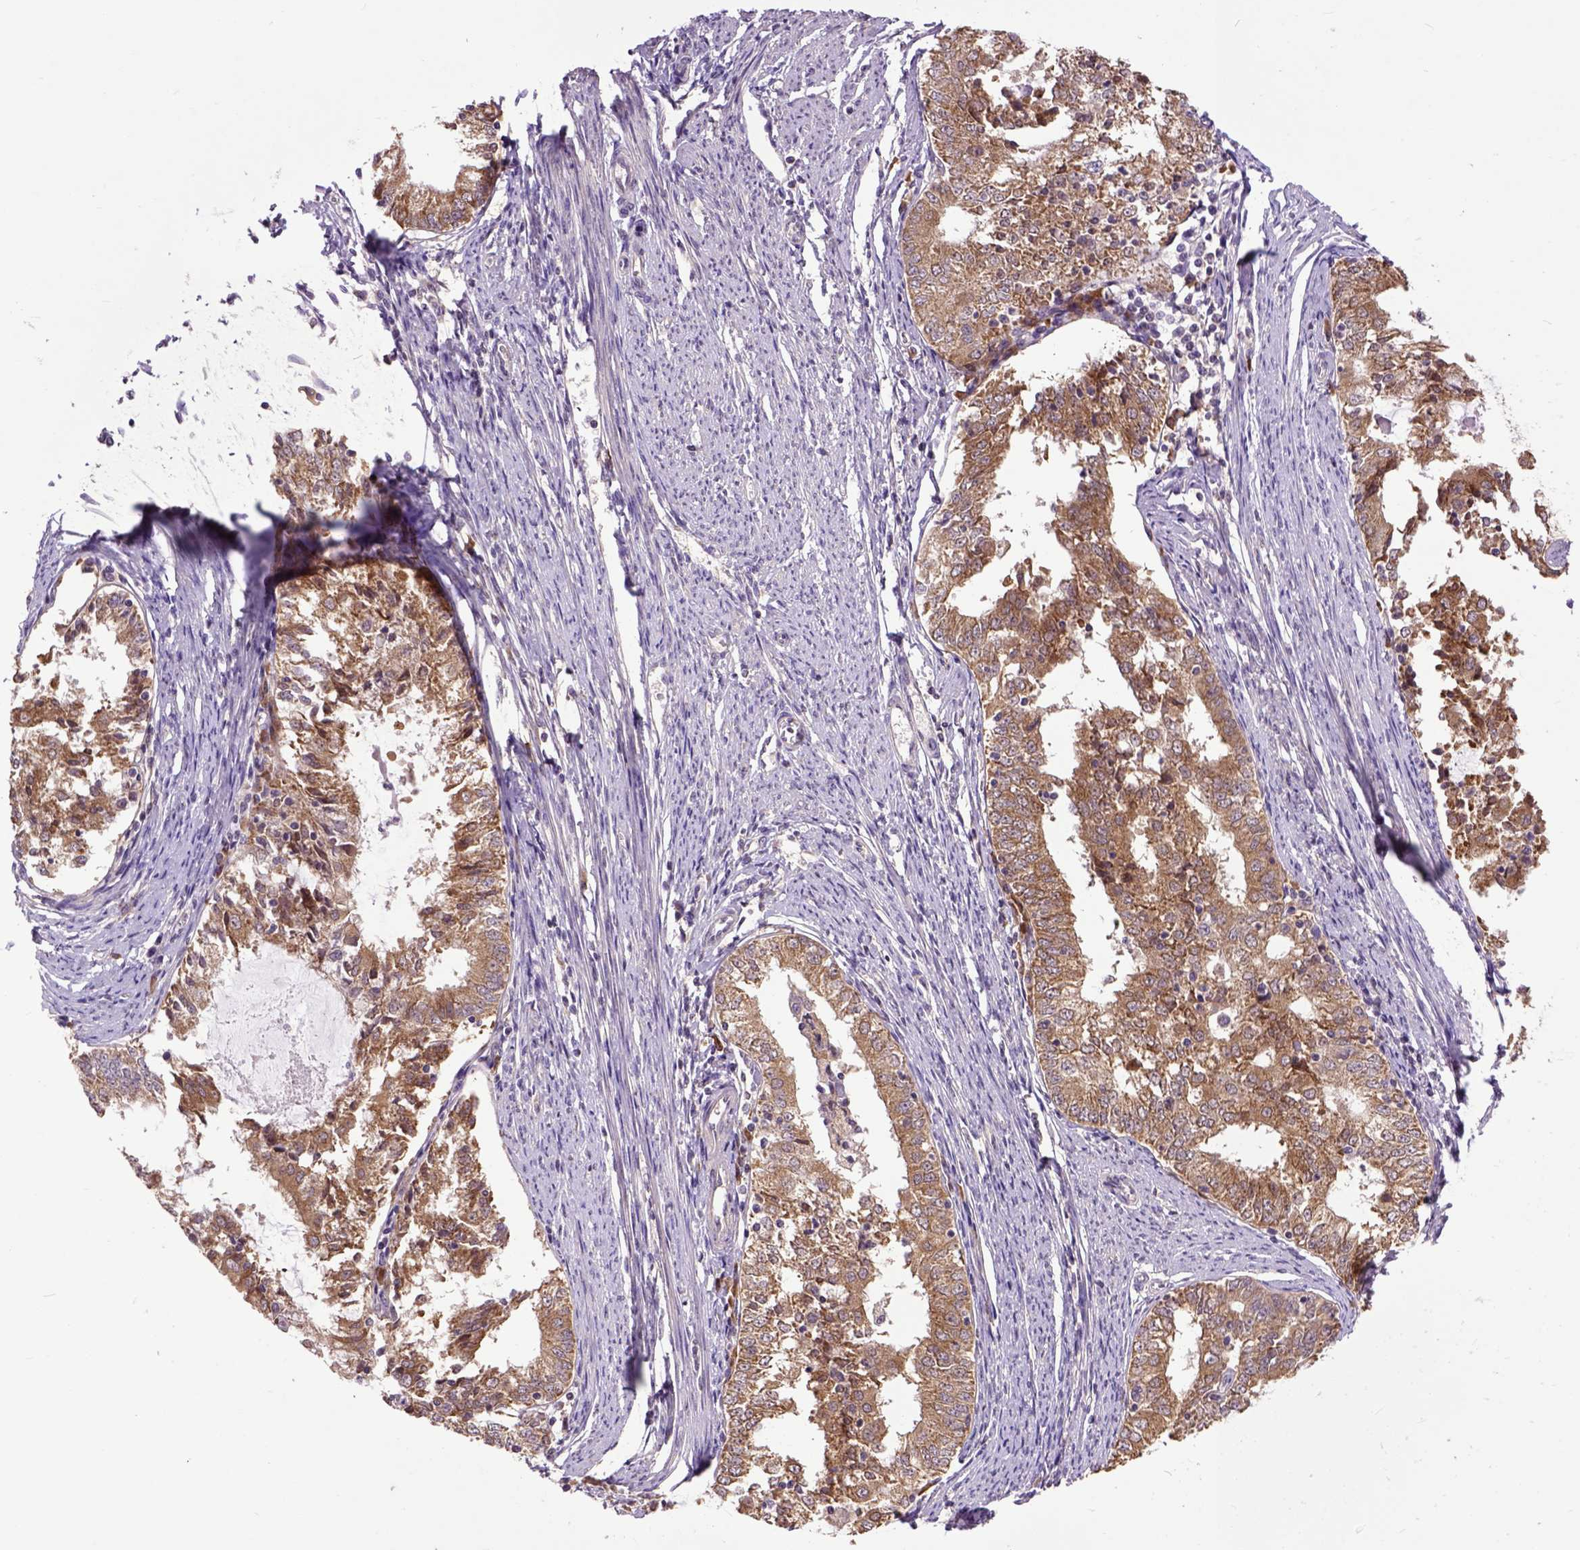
{"staining": {"intensity": "moderate", "quantity": ">75%", "location": "cytoplasmic/membranous"}, "tissue": "endometrial cancer", "cell_type": "Tumor cells", "image_type": "cancer", "snomed": [{"axis": "morphology", "description": "Adenocarcinoma, NOS"}, {"axis": "topography", "description": "Endometrium"}], "caption": "Endometrial adenocarcinoma tissue exhibits moderate cytoplasmic/membranous staining in approximately >75% of tumor cells", "gene": "ARL1", "patient": {"sex": "female", "age": 57}}